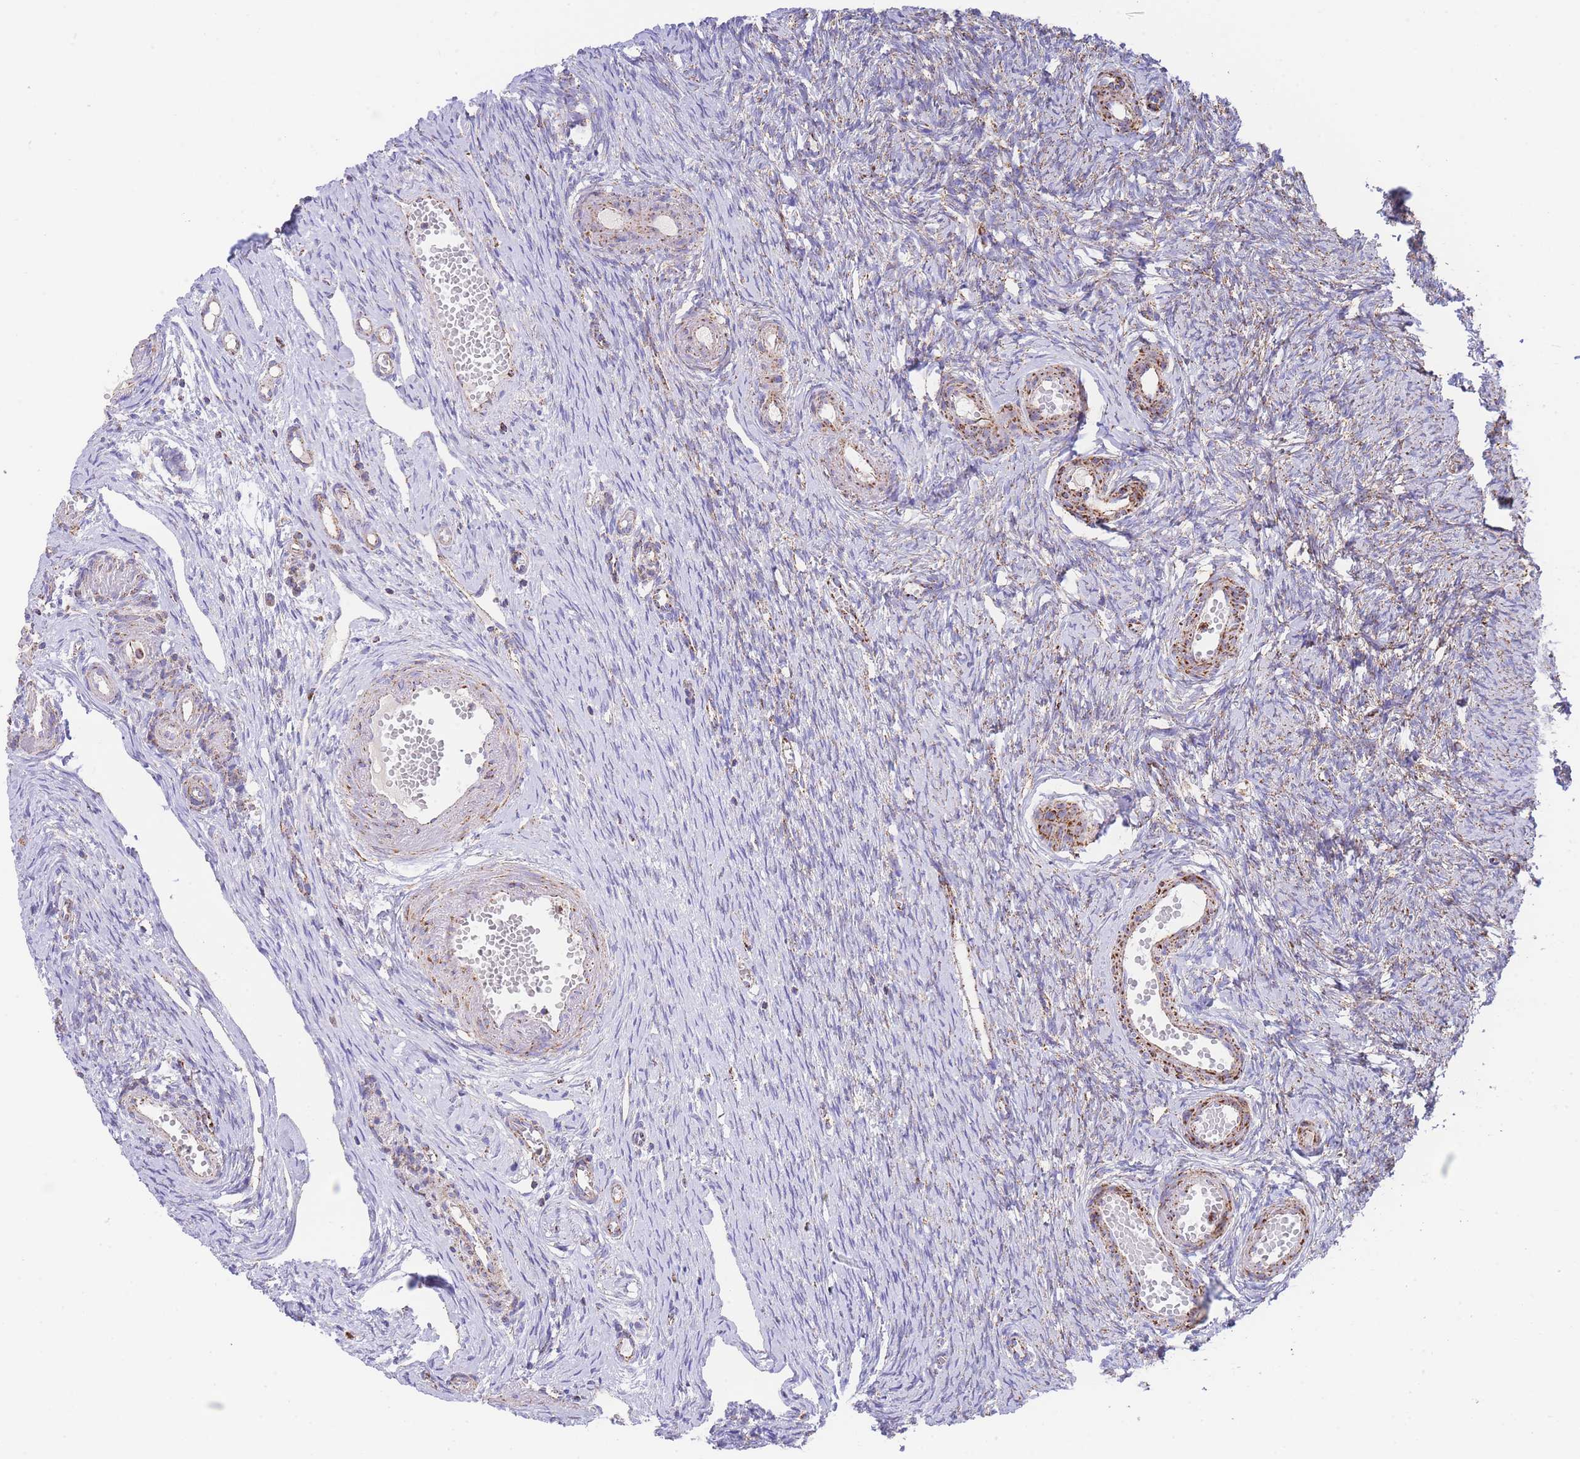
{"staining": {"intensity": "moderate", "quantity": ">75%", "location": "cytoplasmic/membranous"}, "tissue": "ovary", "cell_type": "Ovarian stroma cells", "image_type": "normal", "snomed": [{"axis": "morphology", "description": "Normal tissue, NOS"}, {"axis": "topography", "description": "Ovary"}], "caption": "Human ovary stained with a brown dye reveals moderate cytoplasmic/membranous positive staining in about >75% of ovarian stroma cells.", "gene": "GSTM1", "patient": {"sex": "female", "age": 51}}